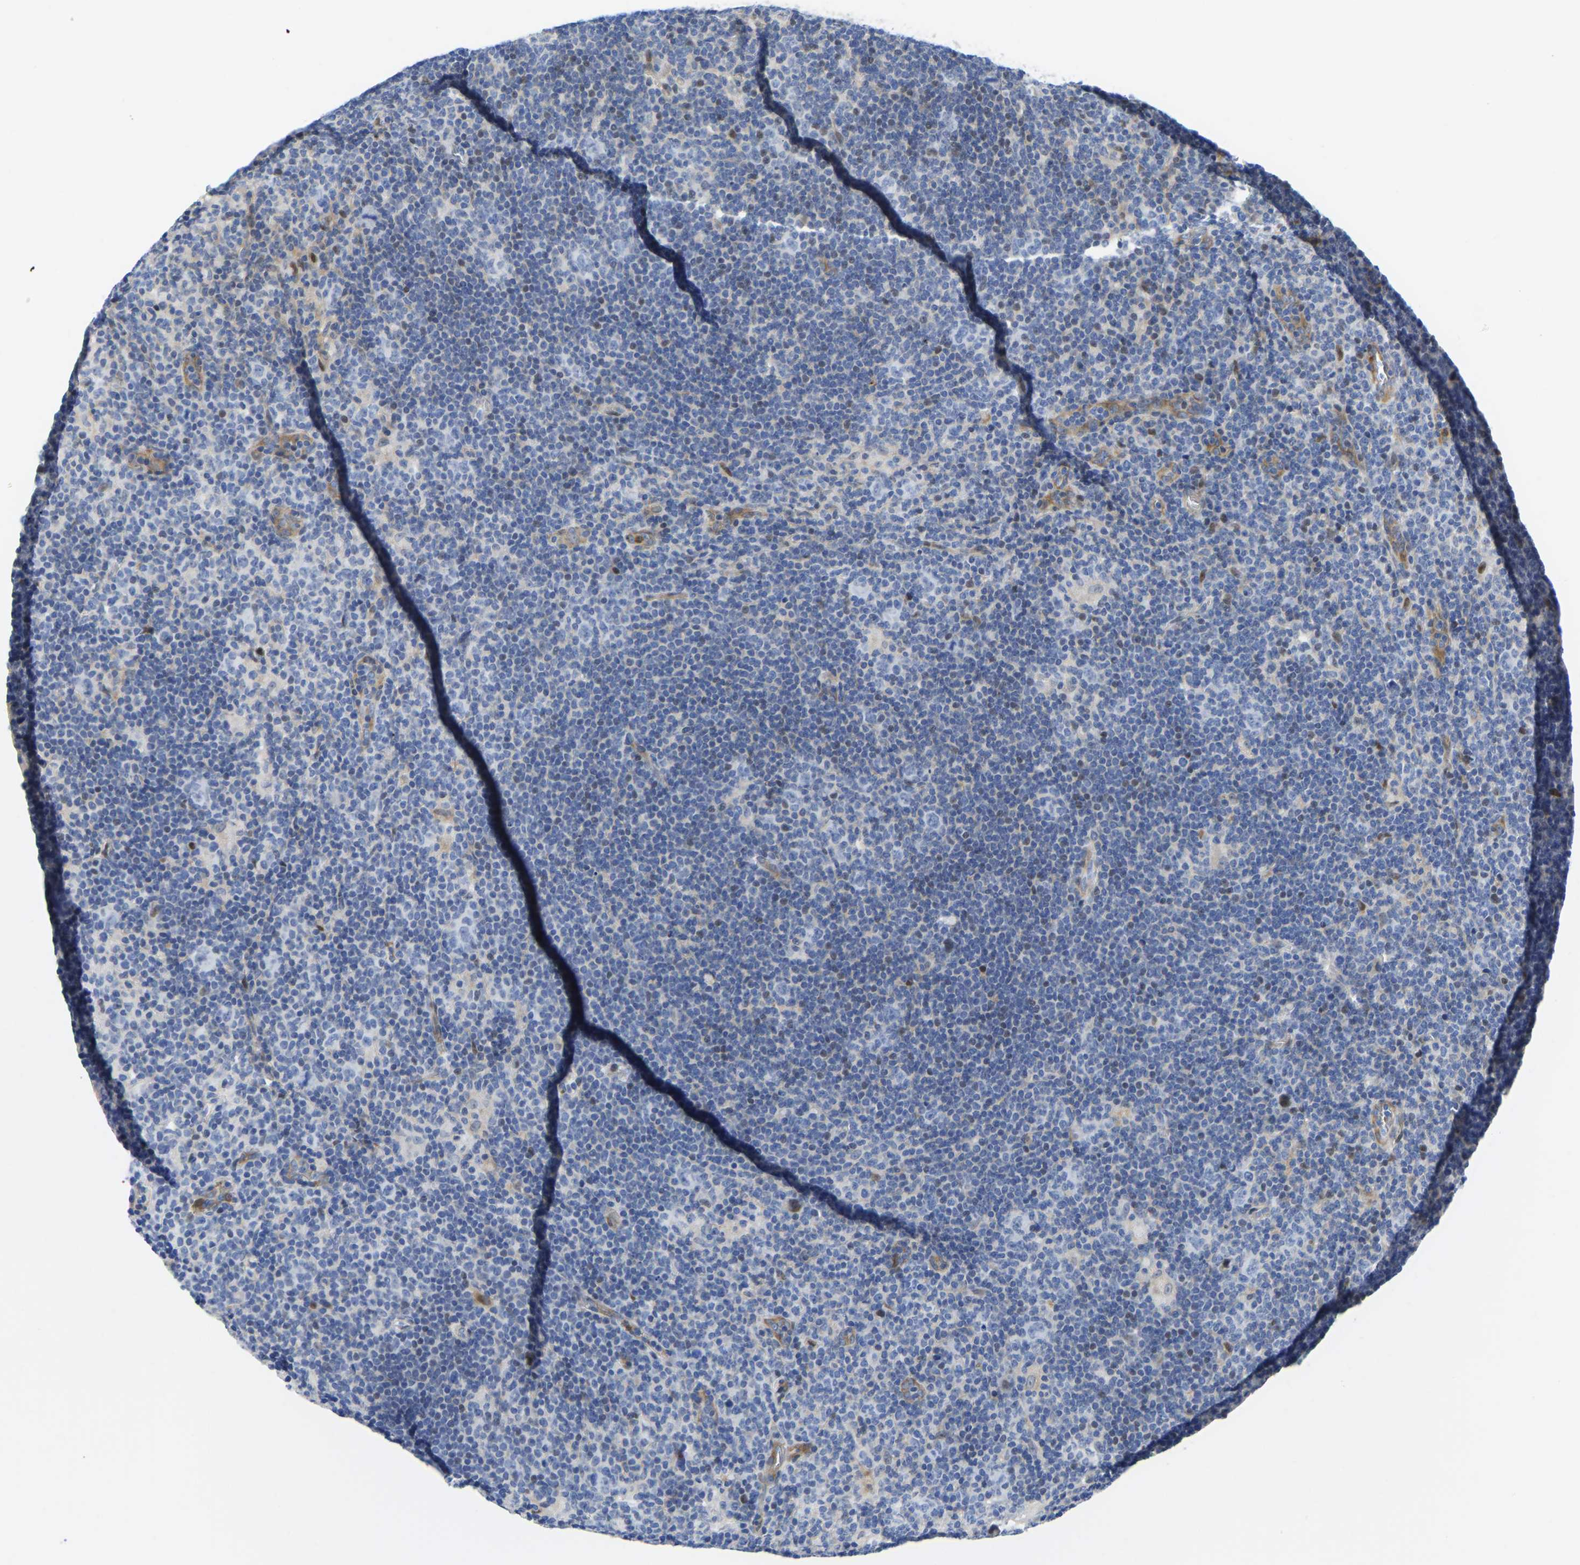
{"staining": {"intensity": "negative", "quantity": "none", "location": "none"}, "tissue": "lymphoma", "cell_type": "Tumor cells", "image_type": "cancer", "snomed": [{"axis": "morphology", "description": "Hodgkin's disease, NOS"}, {"axis": "topography", "description": "Lymph node"}], "caption": "Immunohistochemistry (IHC) histopathology image of lymphoma stained for a protein (brown), which reveals no staining in tumor cells. (DAB IHC visualized using brightfield microscopy, high magnification).", "gene": "HDAC5", "patient": {"sex": "female", "age": 57}}